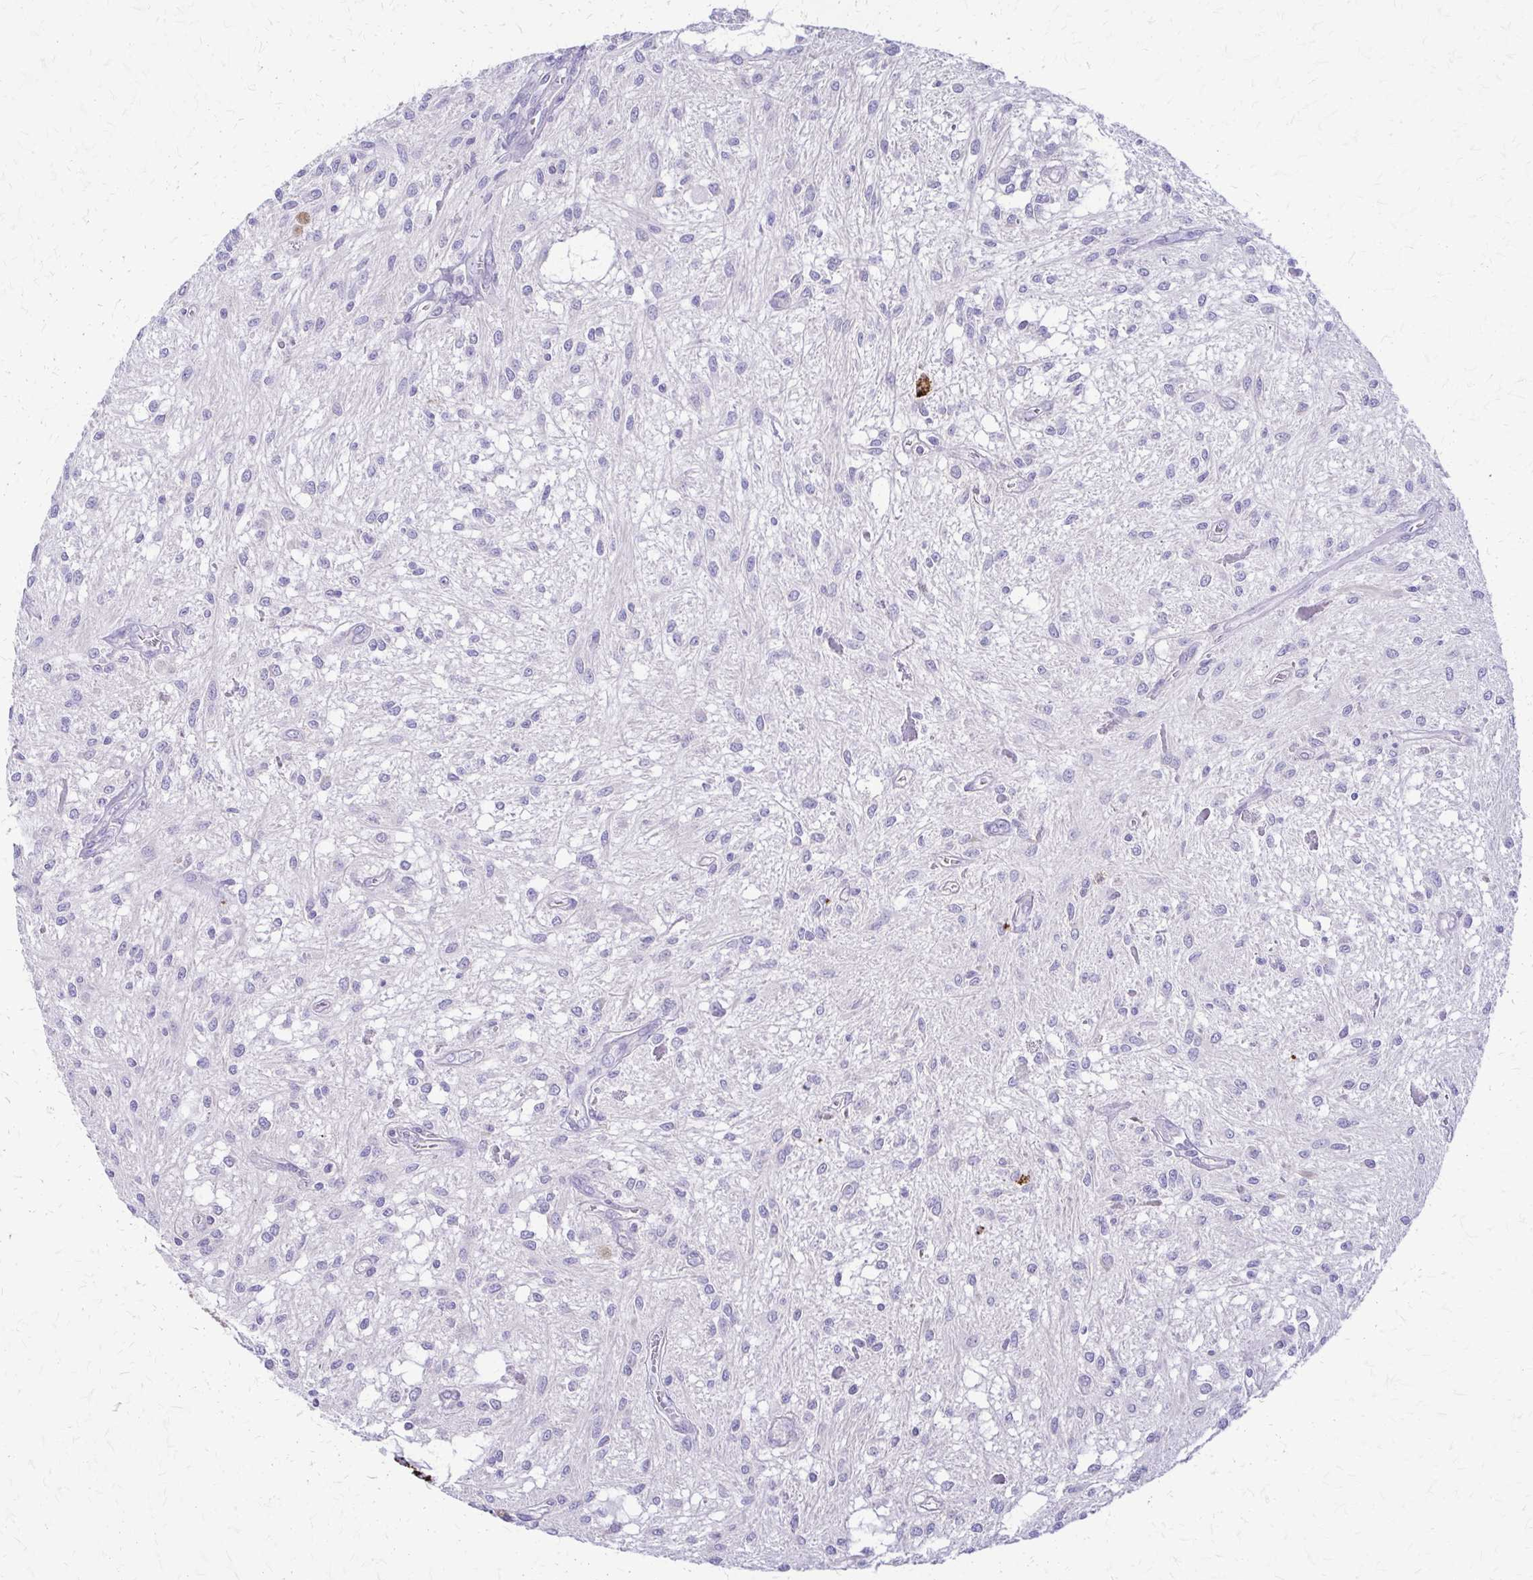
{"staining": {"intensity": "negative", "quantity": "none", "location": "none"}, "tissue": "glioma", "cell_type": "Tumor cells", "image_type": "cancer", "snomed": [{"axis": "morphology", "description": "Glioma, malignant, Low grade"}, {"axis": "topography", "description": "Cerebellum"}], "caption": "Tumor cells are negative for brown protein staining in glioma. (DAB immunohistochemistry (IHC) visualized using brightfield microscopy, high magnification).", "gene": "SAMD13", "patient": {"sex": "female", "age": 14}}